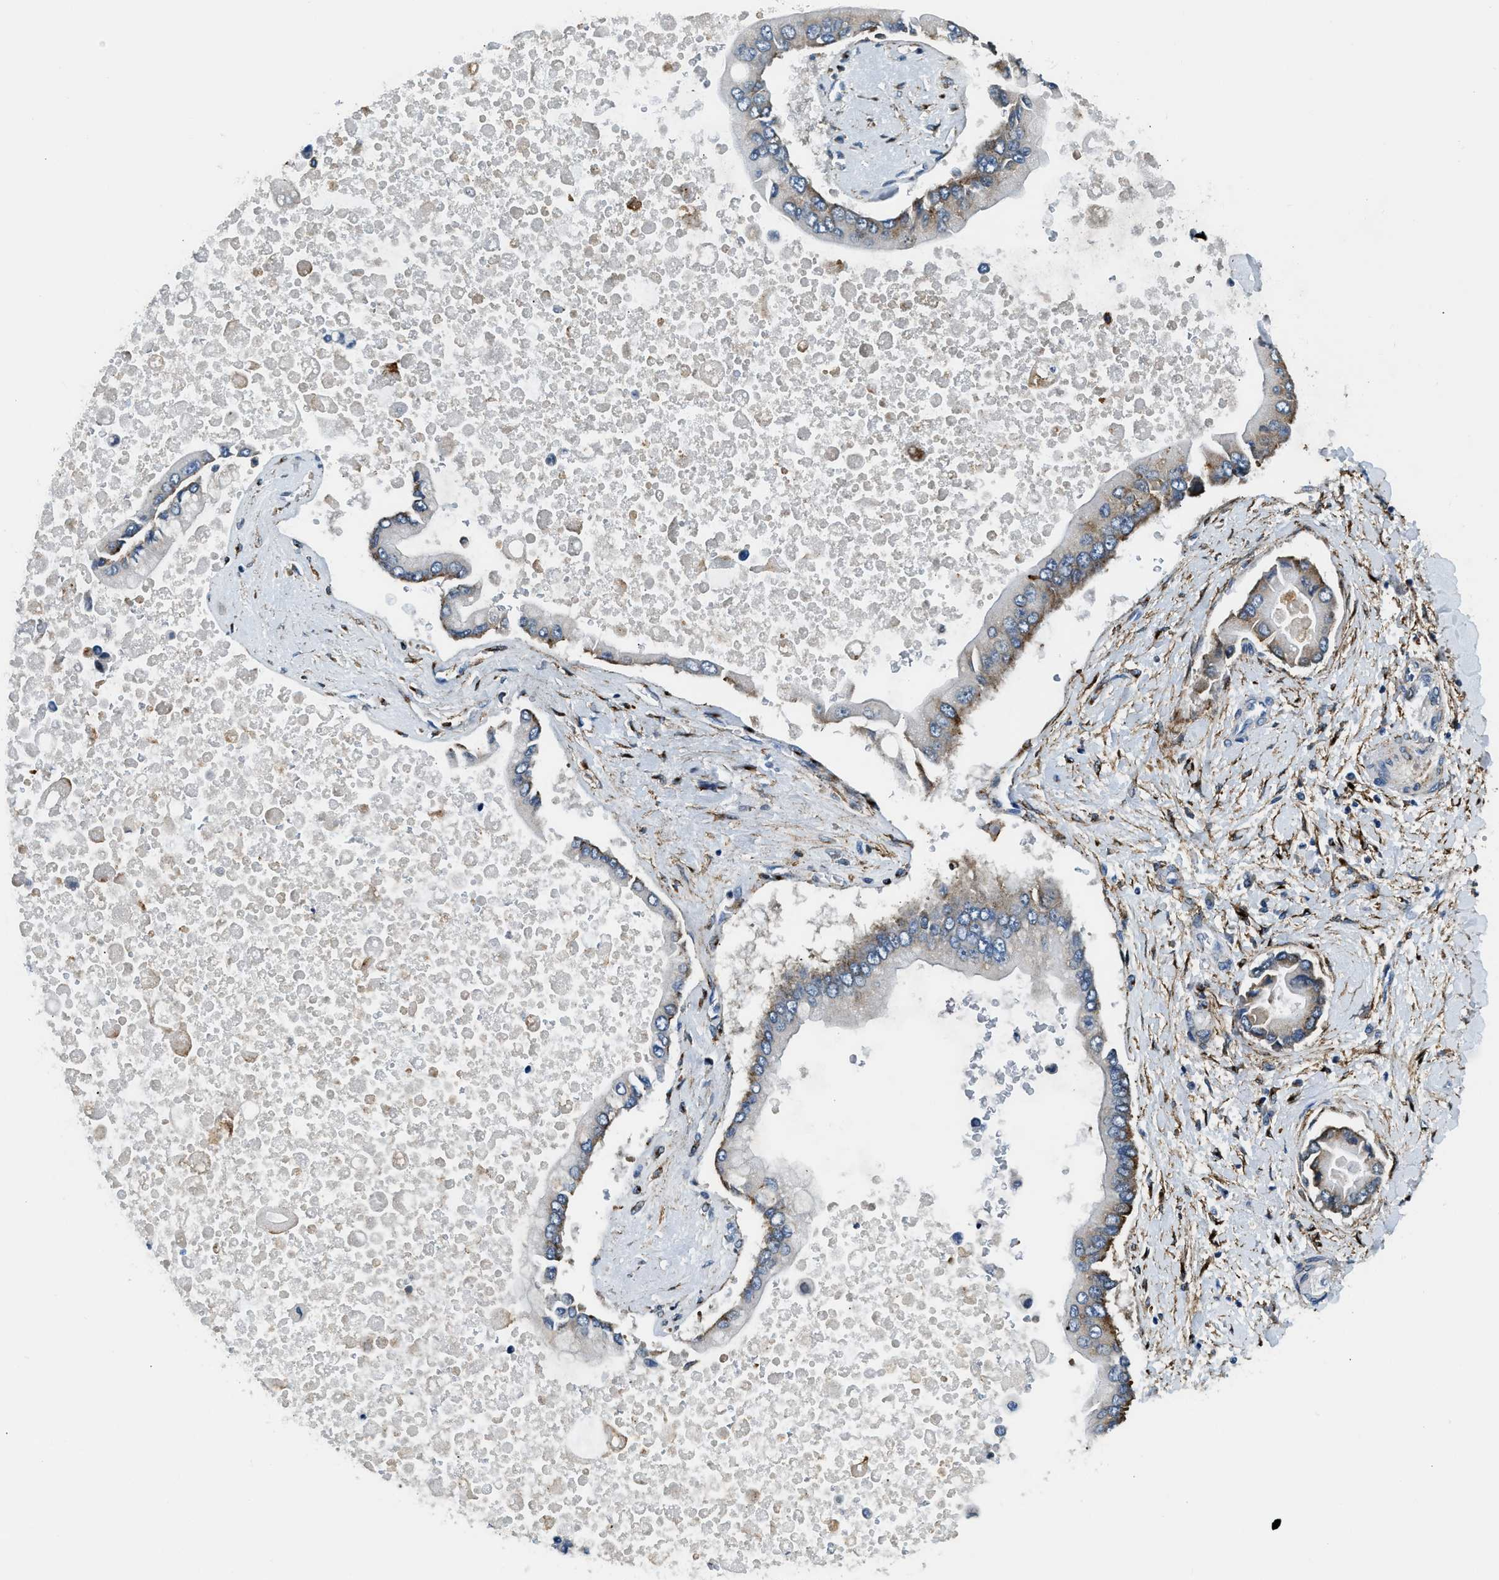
{"staining": {"intensity": "moderate", "quantity": "<25%", "location": "cytoplasmic/membranous"}, "tissue": "liver cancer", "cell_type": "Tumor cells", "image_type": "cancer", "snomed": [{"axis": "morphology", "description": "Cholangiocarcinoma"}, {"axis": "topography", "description": "Liver"}], "caption": "High-magnification brightfield microscopy of liver cancer (cholangiocarcinoma) stained with DAB (brown) and counterstained with hematoxylin (blue). tumor cells exhibit moderate cytoplasmic/membranous positivity is appreciated in about<25% of cells.", "gene": "LRP1", "patient": {"sex": "male", "age": 50}}